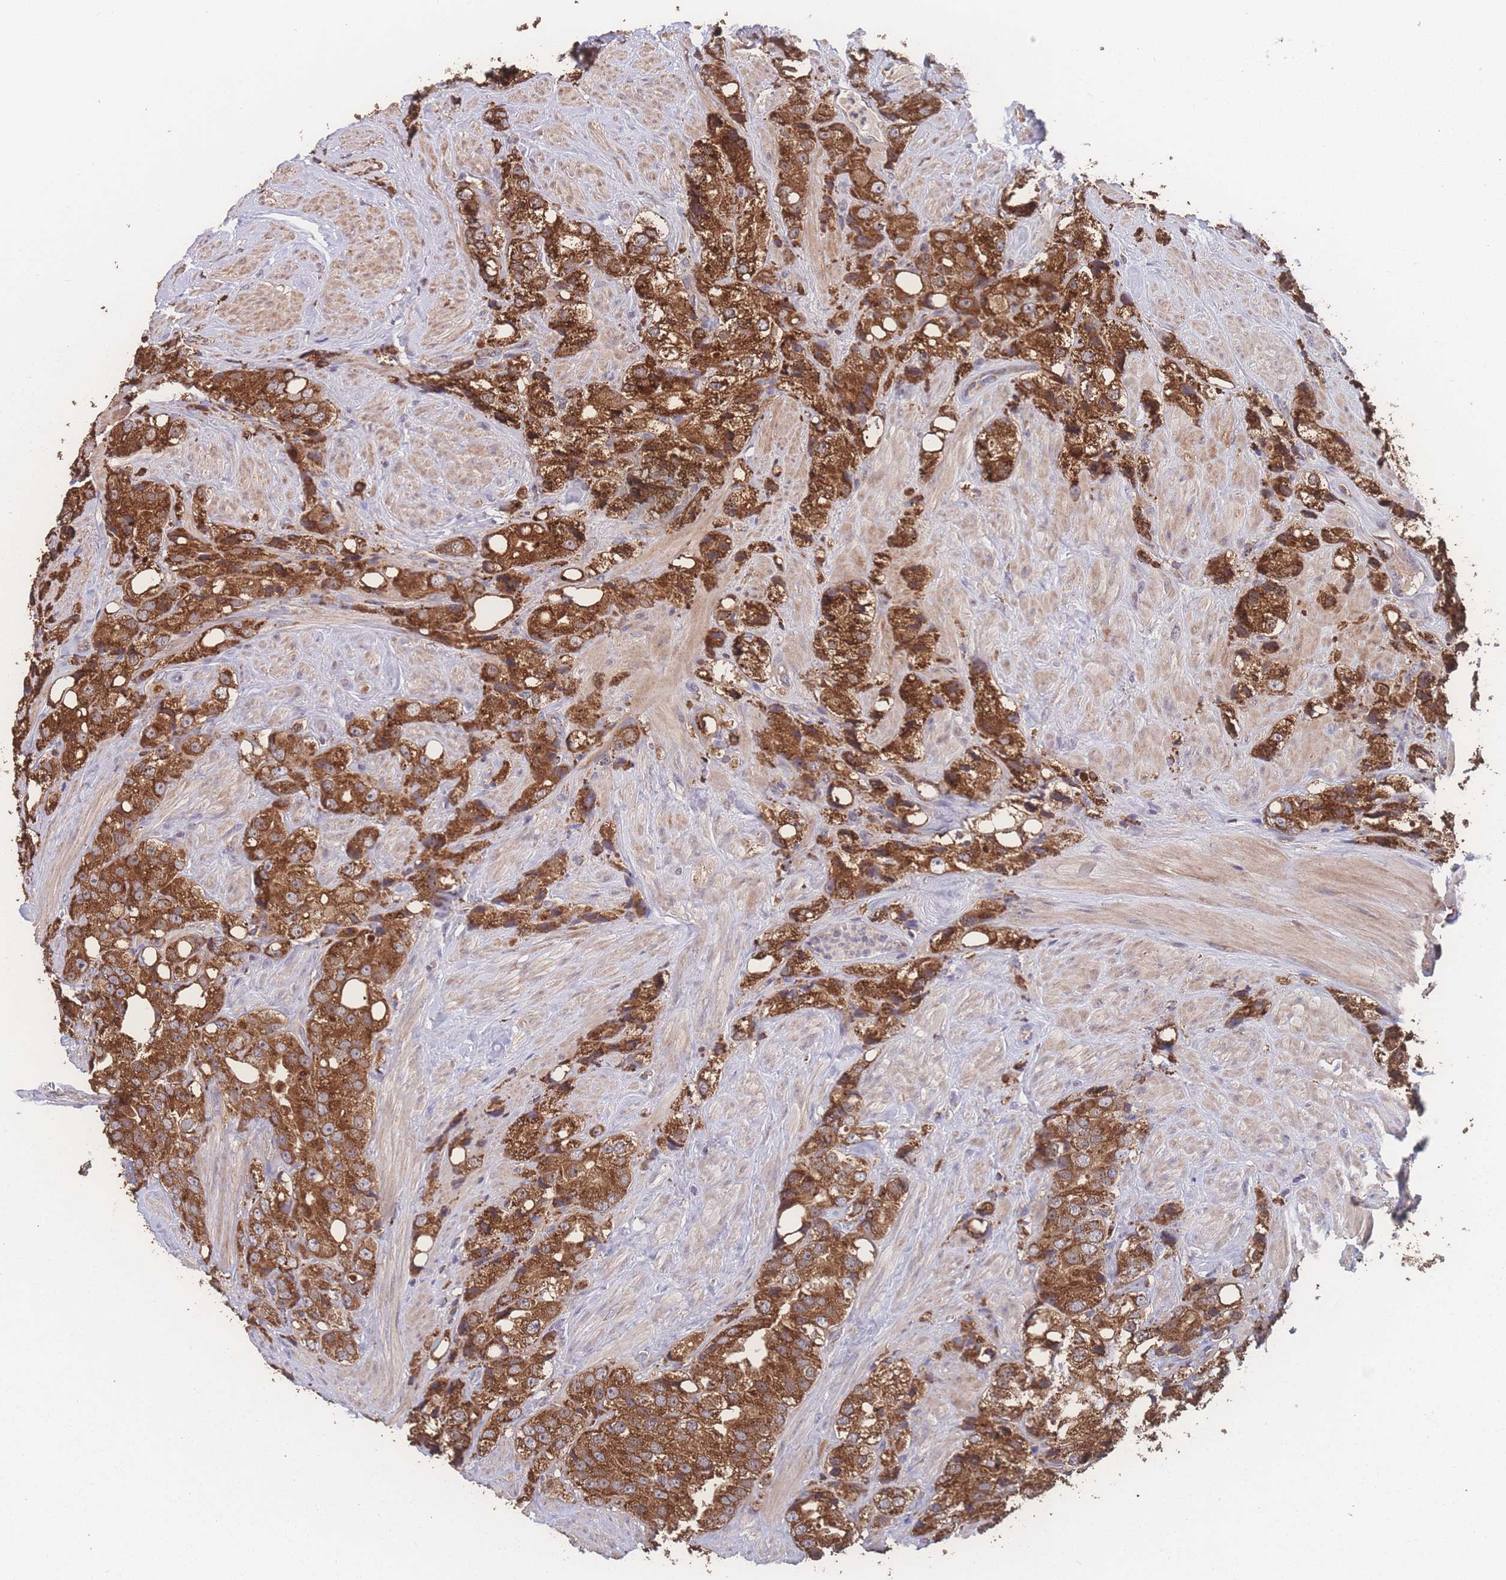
{"staining": {"intensity": "strong", "quantity": ">75%", "location": "cytoplasmic/membranous"}, "tissue": "prostate cancer", "cell_type": "Tumor cells", "image_type": "cancer", "snomed": [{"axis": "morphology", "description": "Adenocarcinoma, NOS"}, {"axis": "topography", "description": "Prostate"}], "caption": "The photomicrograph exhibits staining of prostate adenocarcinoma, revealing strong cytoplasmic/membranous protein staining (brown color) within tumor cells.", "gene": "SGSM3", "patient": {"sex": "male", "age": 79}}